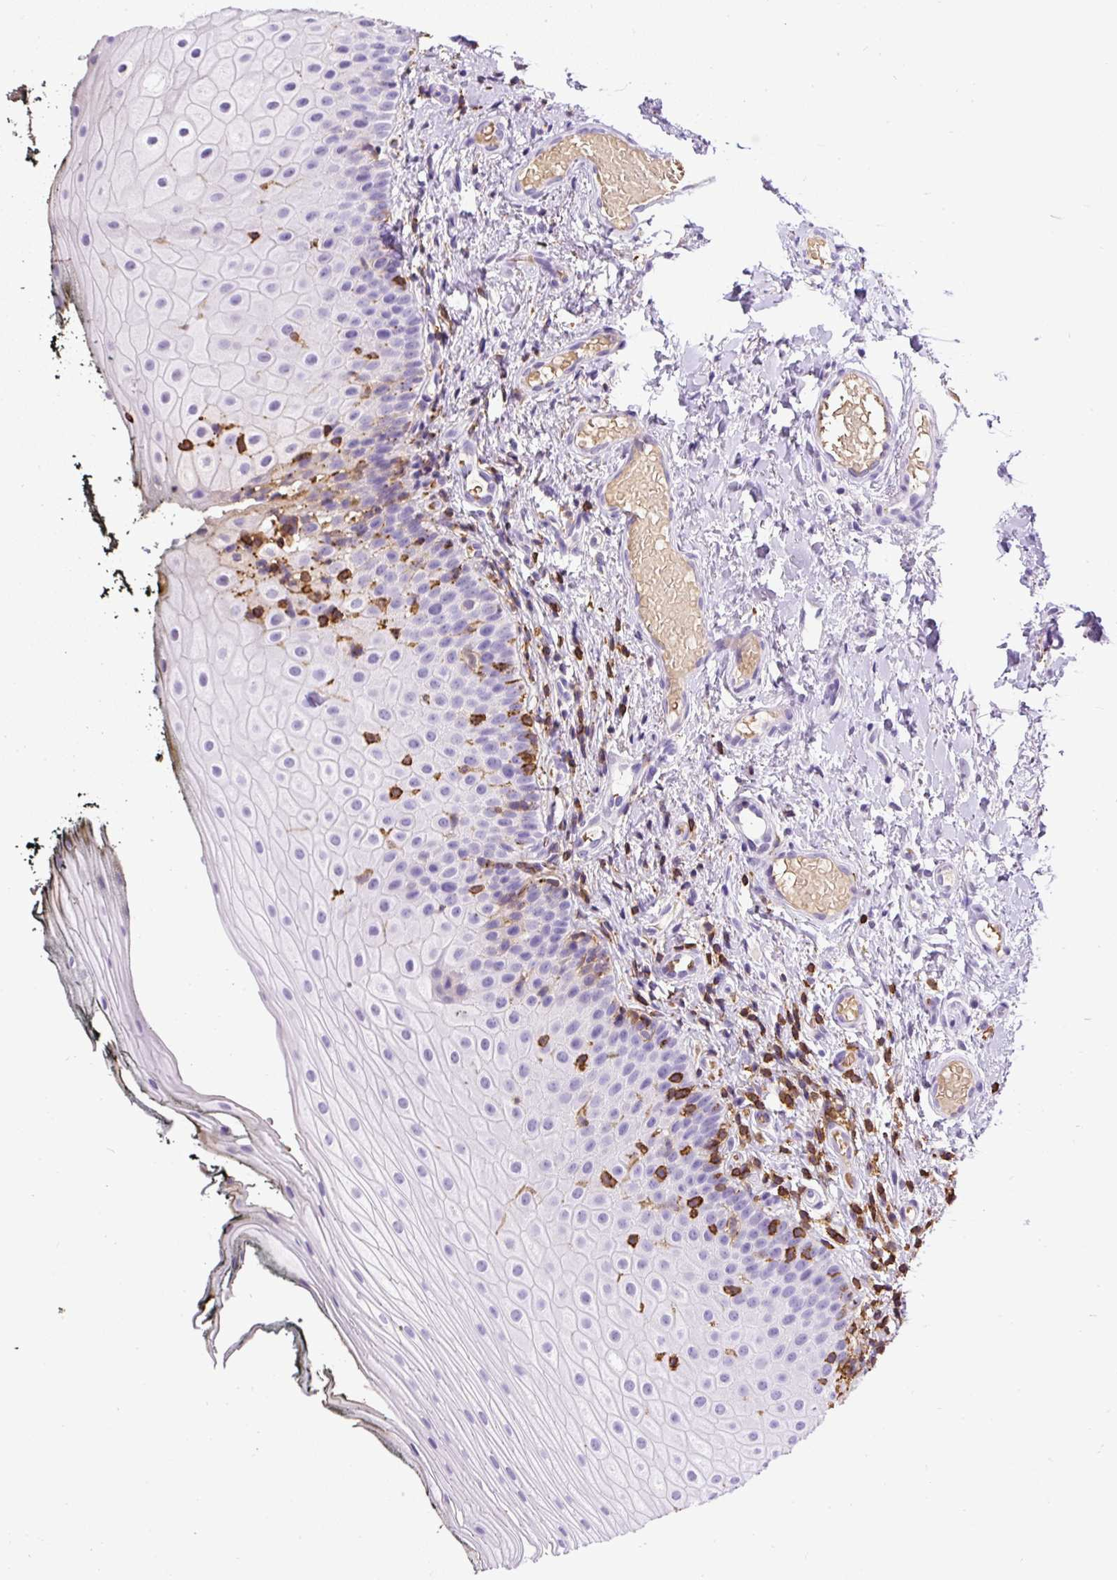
{"staining": {"intensity": "negative", "quantity": "none", "location": "none"}, "tissue": "oral mucosa", "cell_type": "Squamous epithelial cells", "image_type": "normal", "snomed": [{"axis": "morphology", "description": "Normal tissue, NOS"}, {"axis": "topography", "description": "Oral tissue"}], "caption": "The image shows no significant expression in squamous epithelial cells of oral mucosa.", "gene": "FAM228B", "patient": {"sex": "male", "age": 75}}